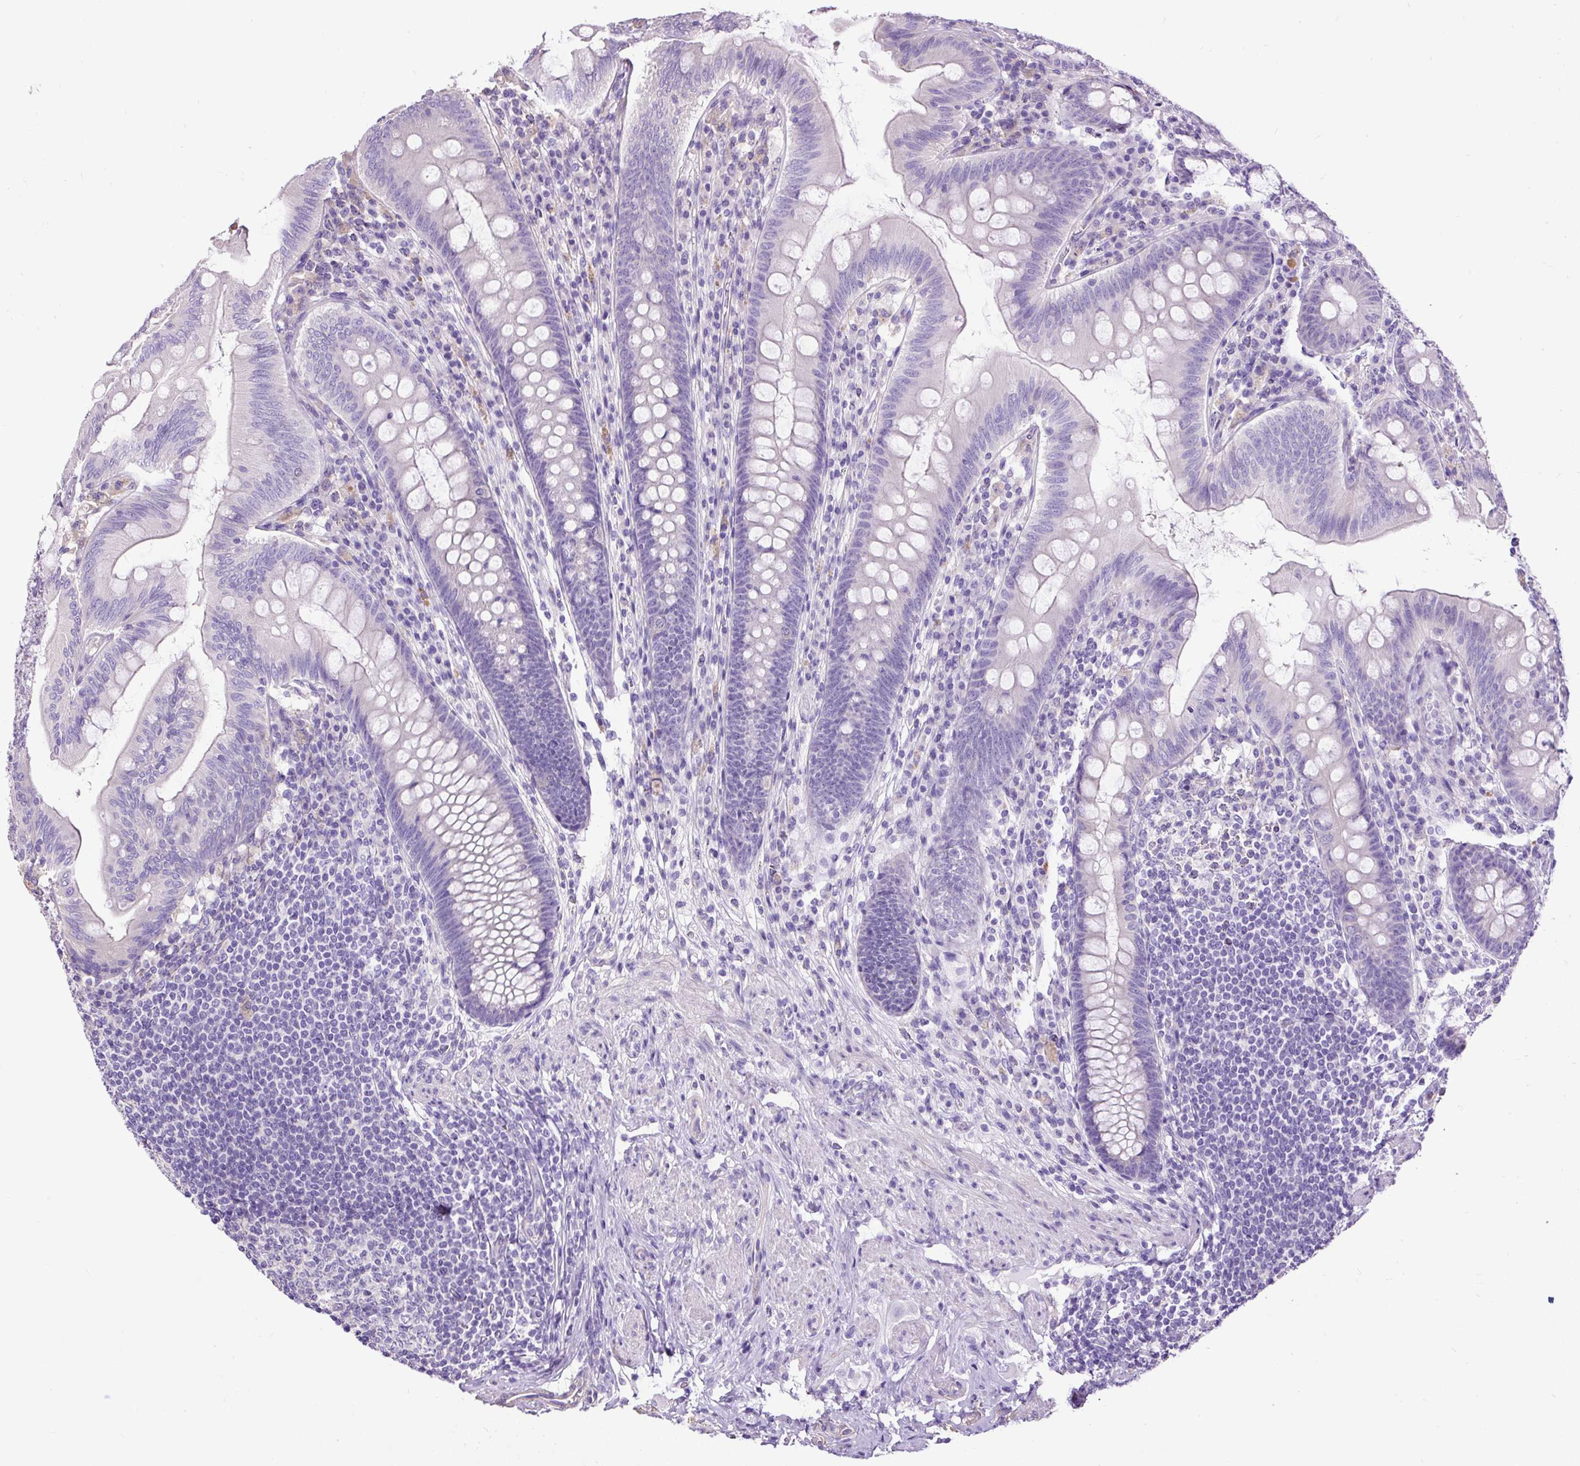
{"staining": {"intensity": "negative", "quantity": "none", "location": "none"}, "tissue": "appendix", "cell_type": "Glandular cells", "image_type": "normal", "snomed": [{"axis": "morphology", "description": "Normal tissue, NOS"}, {"axis": "topography", "description": "Appendix"}], "caption": "IHC image of normal appendix: human appendix stained with DAB displays no significant protein positivity in glandular cells.", "gene": "PDIA2", "patient": {"sex": "male", "age": 71}}